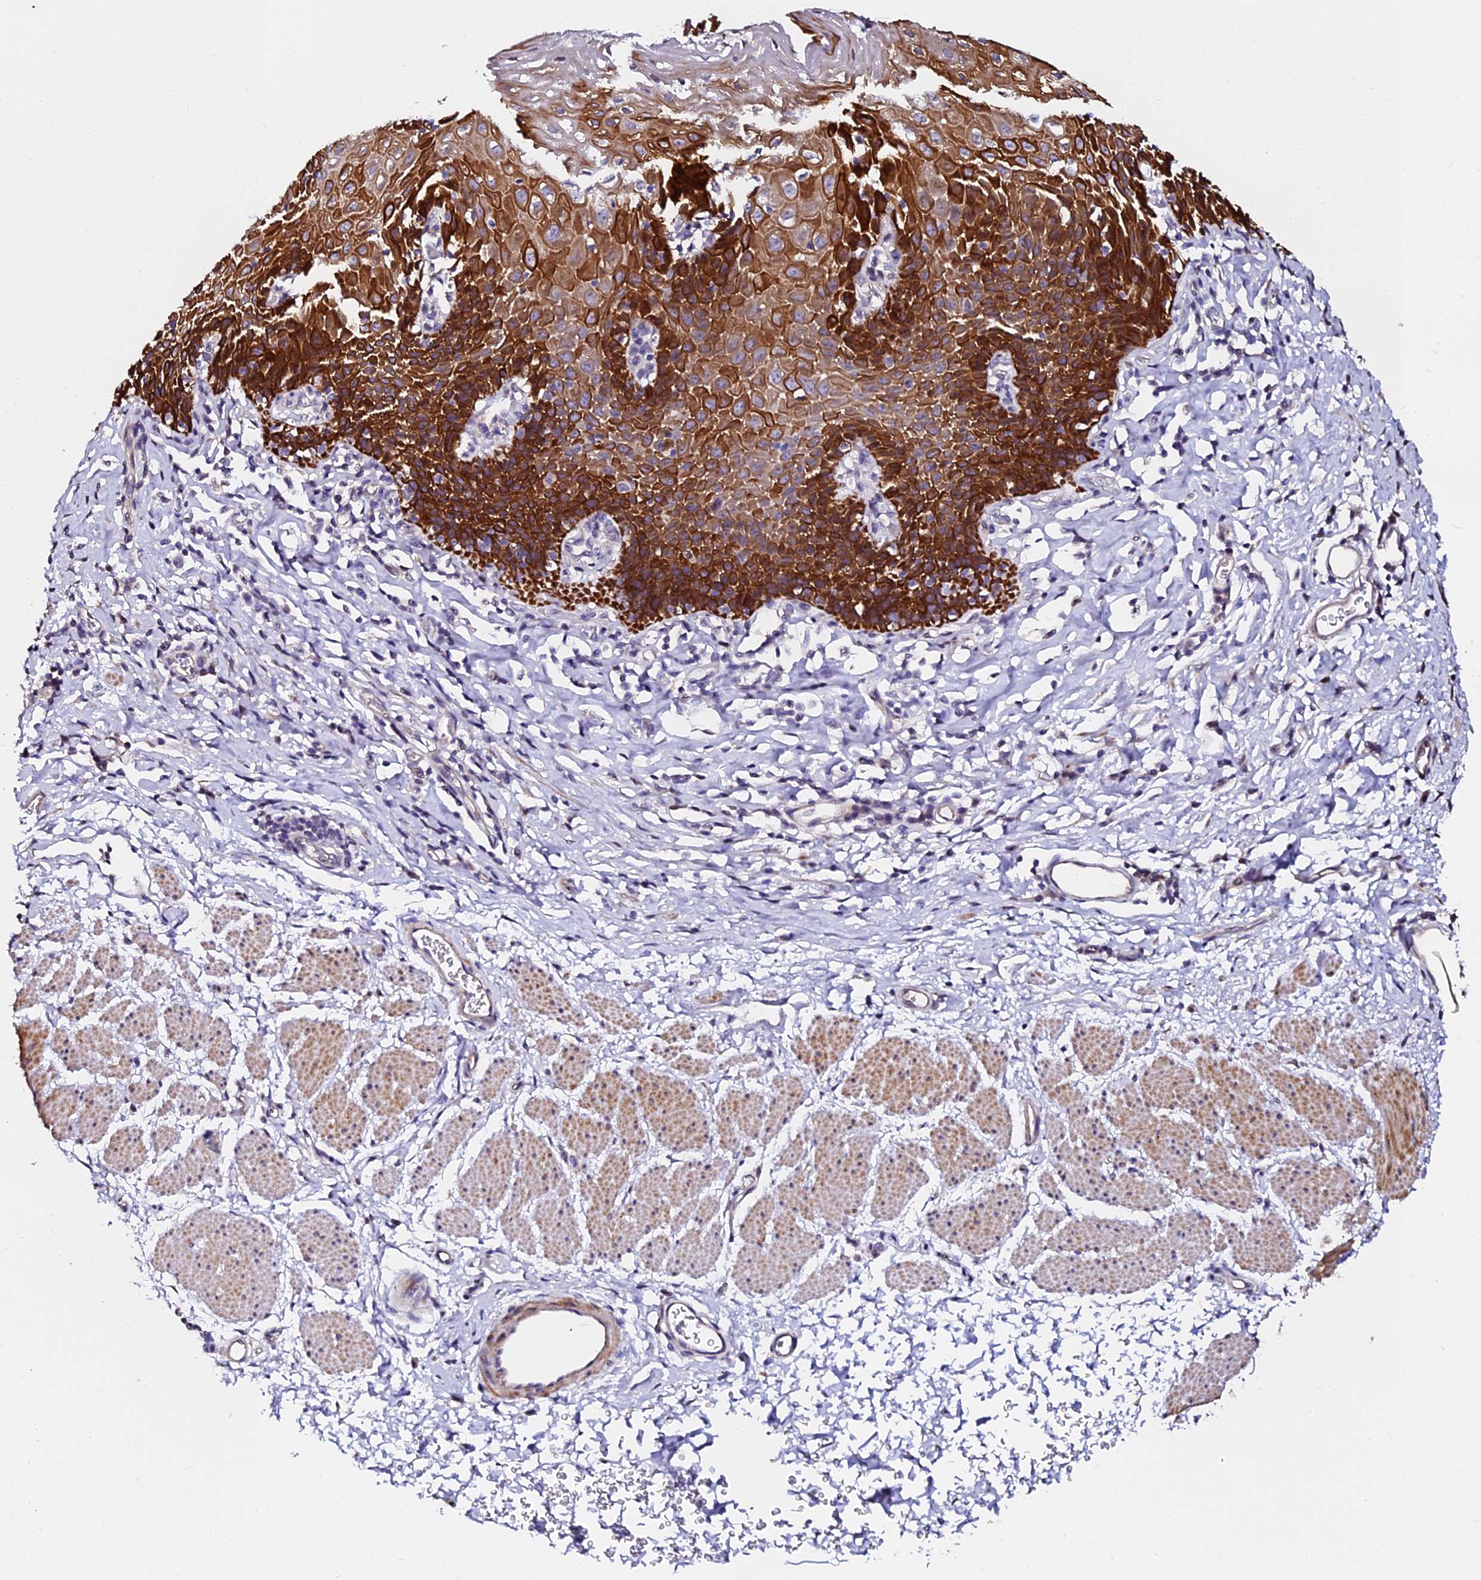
{"staining": {"intensity": "strong", "quantity": "25%-75%", "location": "cytoplasmic/membranous"}, "tissue": "esophagus", "cell_type": "Squamous epithelial cells", "image_type": "normal", "snomed": [{"axis": "morphology", "description": "Normal tissue, NOS"}, {"axis": "topography", "description": "Esophagus"}], "caption": "This photomicrograph demonstrates immunohistochemistry staining of unremarkable human esophagus, with high strong cytoplasmic/membranous expression in about 25%-75% of squamous epithelial cells.", "gene": "GPN3", "patient": {"sex": "female", "age": 61}}